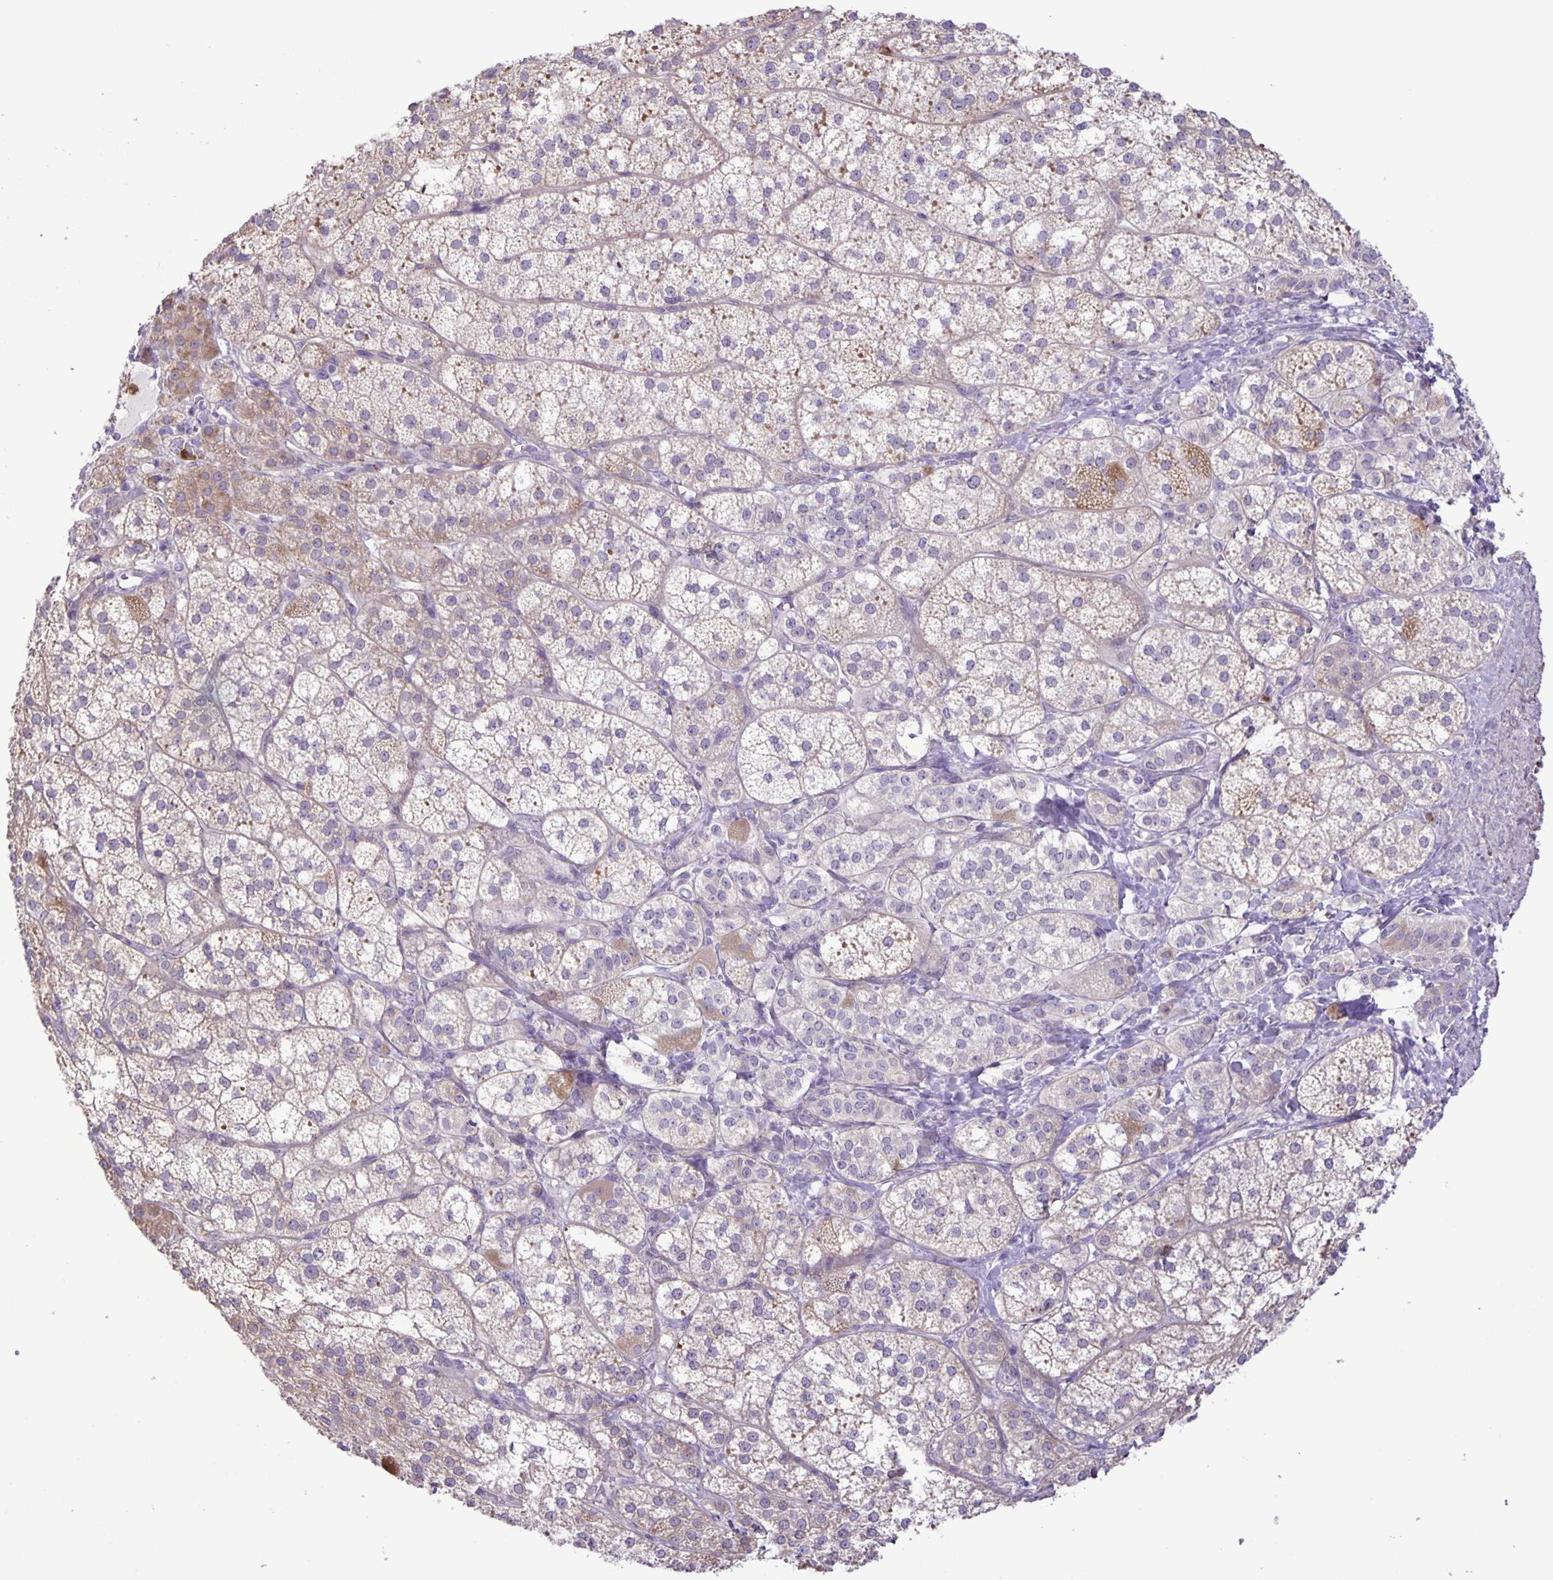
{"staining": {"intensity": "weak", "quantity": "25%-75%", "location": "cytoplasmic/membranous"}, "tissue": "adrenal gland", "cell_type": "Glandular cells", "image_type": "normal", "snomed": [{"axis": "morphology", "description": "Normal tissue, NOS"}, {"axis": "topography", "description": "Adrenal gland"}], "caption": "Adrenal gland stained with immunohistochemistry reveals weak cytoplasmic/membranous expression in approximately 25%-75% of glandular cells.", "gene": "ADCK1", "patient": {"sex": "female", "age": 60}}